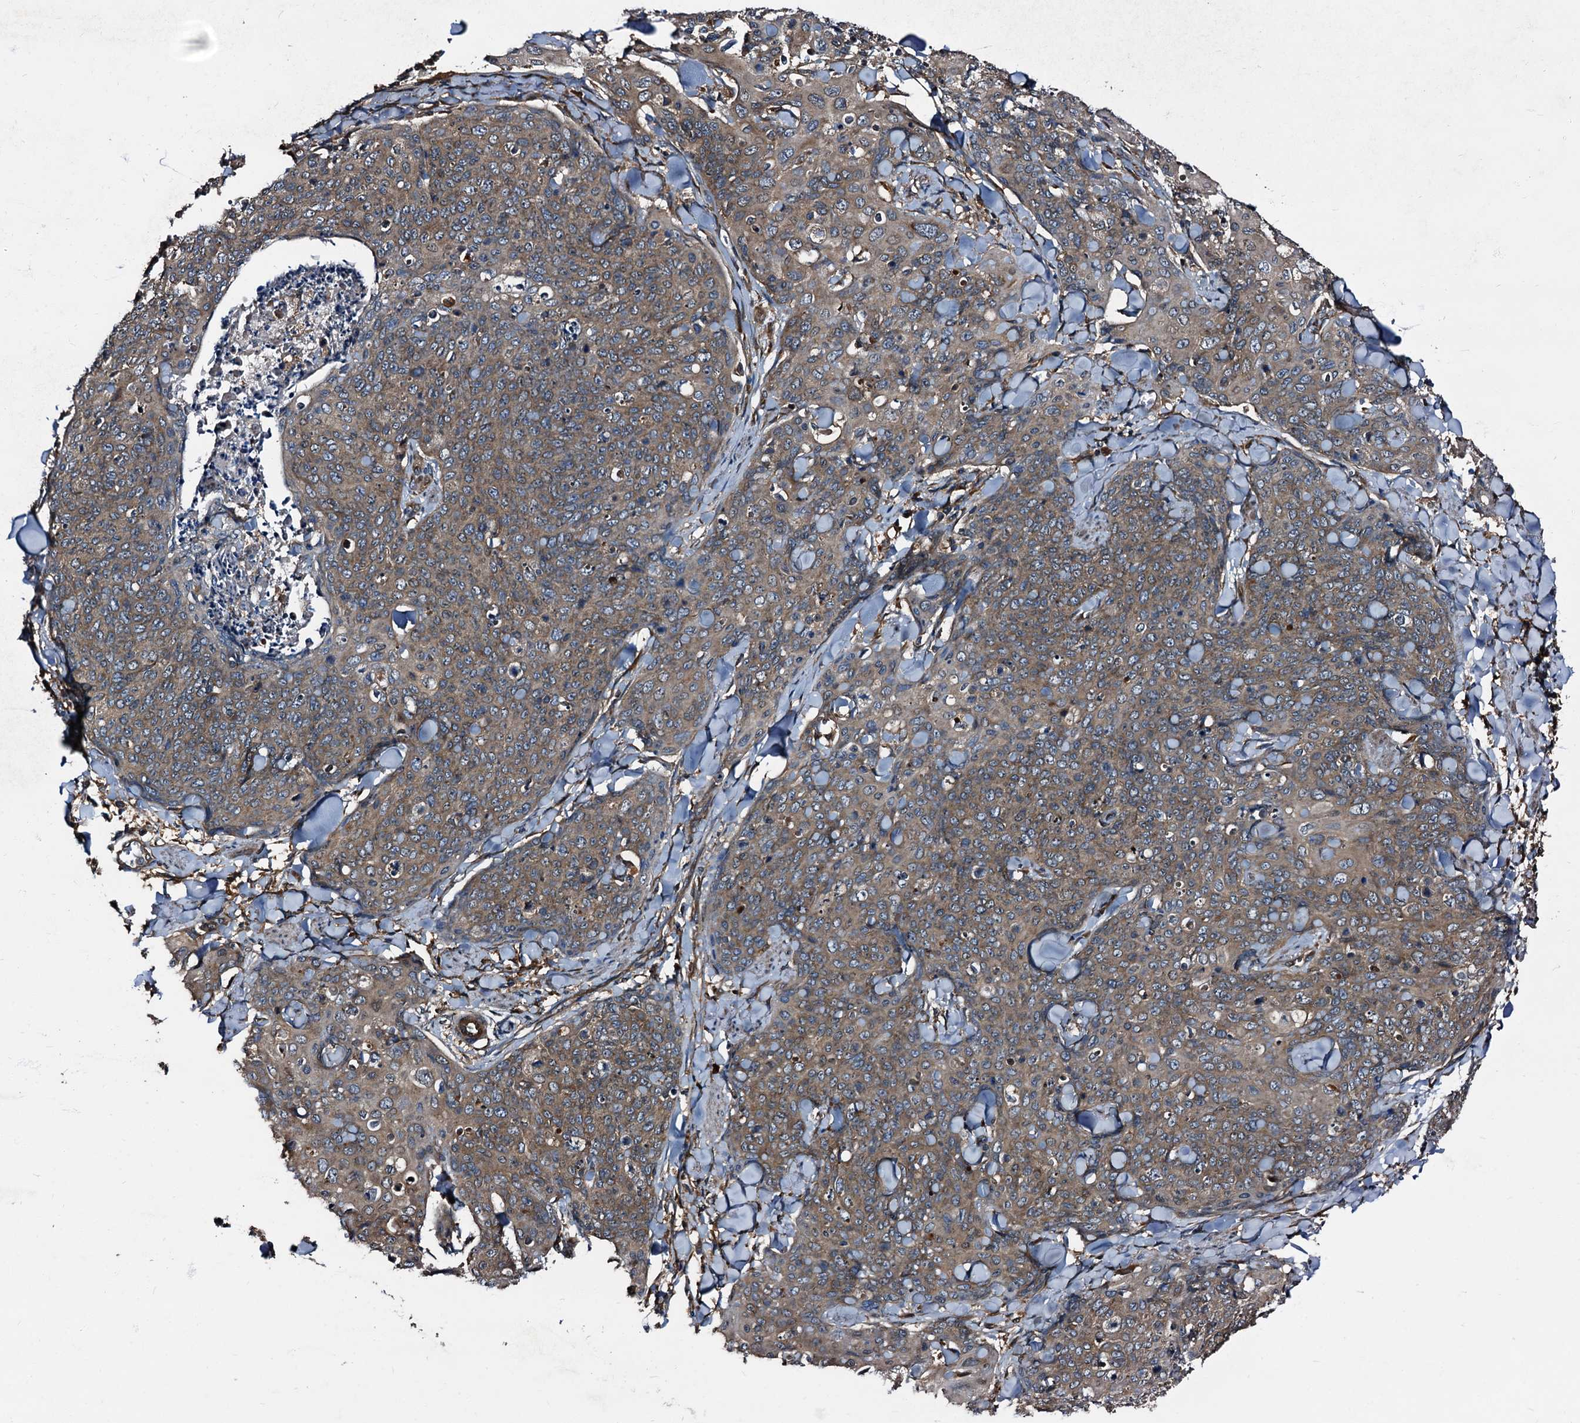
{"staining": {"intensity": "moderate", "quantity": ">75%", "location": "cytoplasmic/membranous"}, "tissue": "skin cancer", "cell_type": "Tumor cells", "image_type": "cancer", "snomed": [{"axis": "morphology", "description": "Squamous cell carcinoma, NOS"}, {"axis": "topography", "description": "Skin"}, {"axis": "topography", "description": "Vulva"}], "caption": "Protein expression by immunohistochemistry (IHC) shows moderate cytoplasmic/membranous positivity in approximately >75% of tumor cells in skin cancer (squamous cell carcinoma). (Brightfield microscopy of DAB IHC at high magnification).", "gene": "PEX5", "patient": {"sex": "female", "age": 85}}